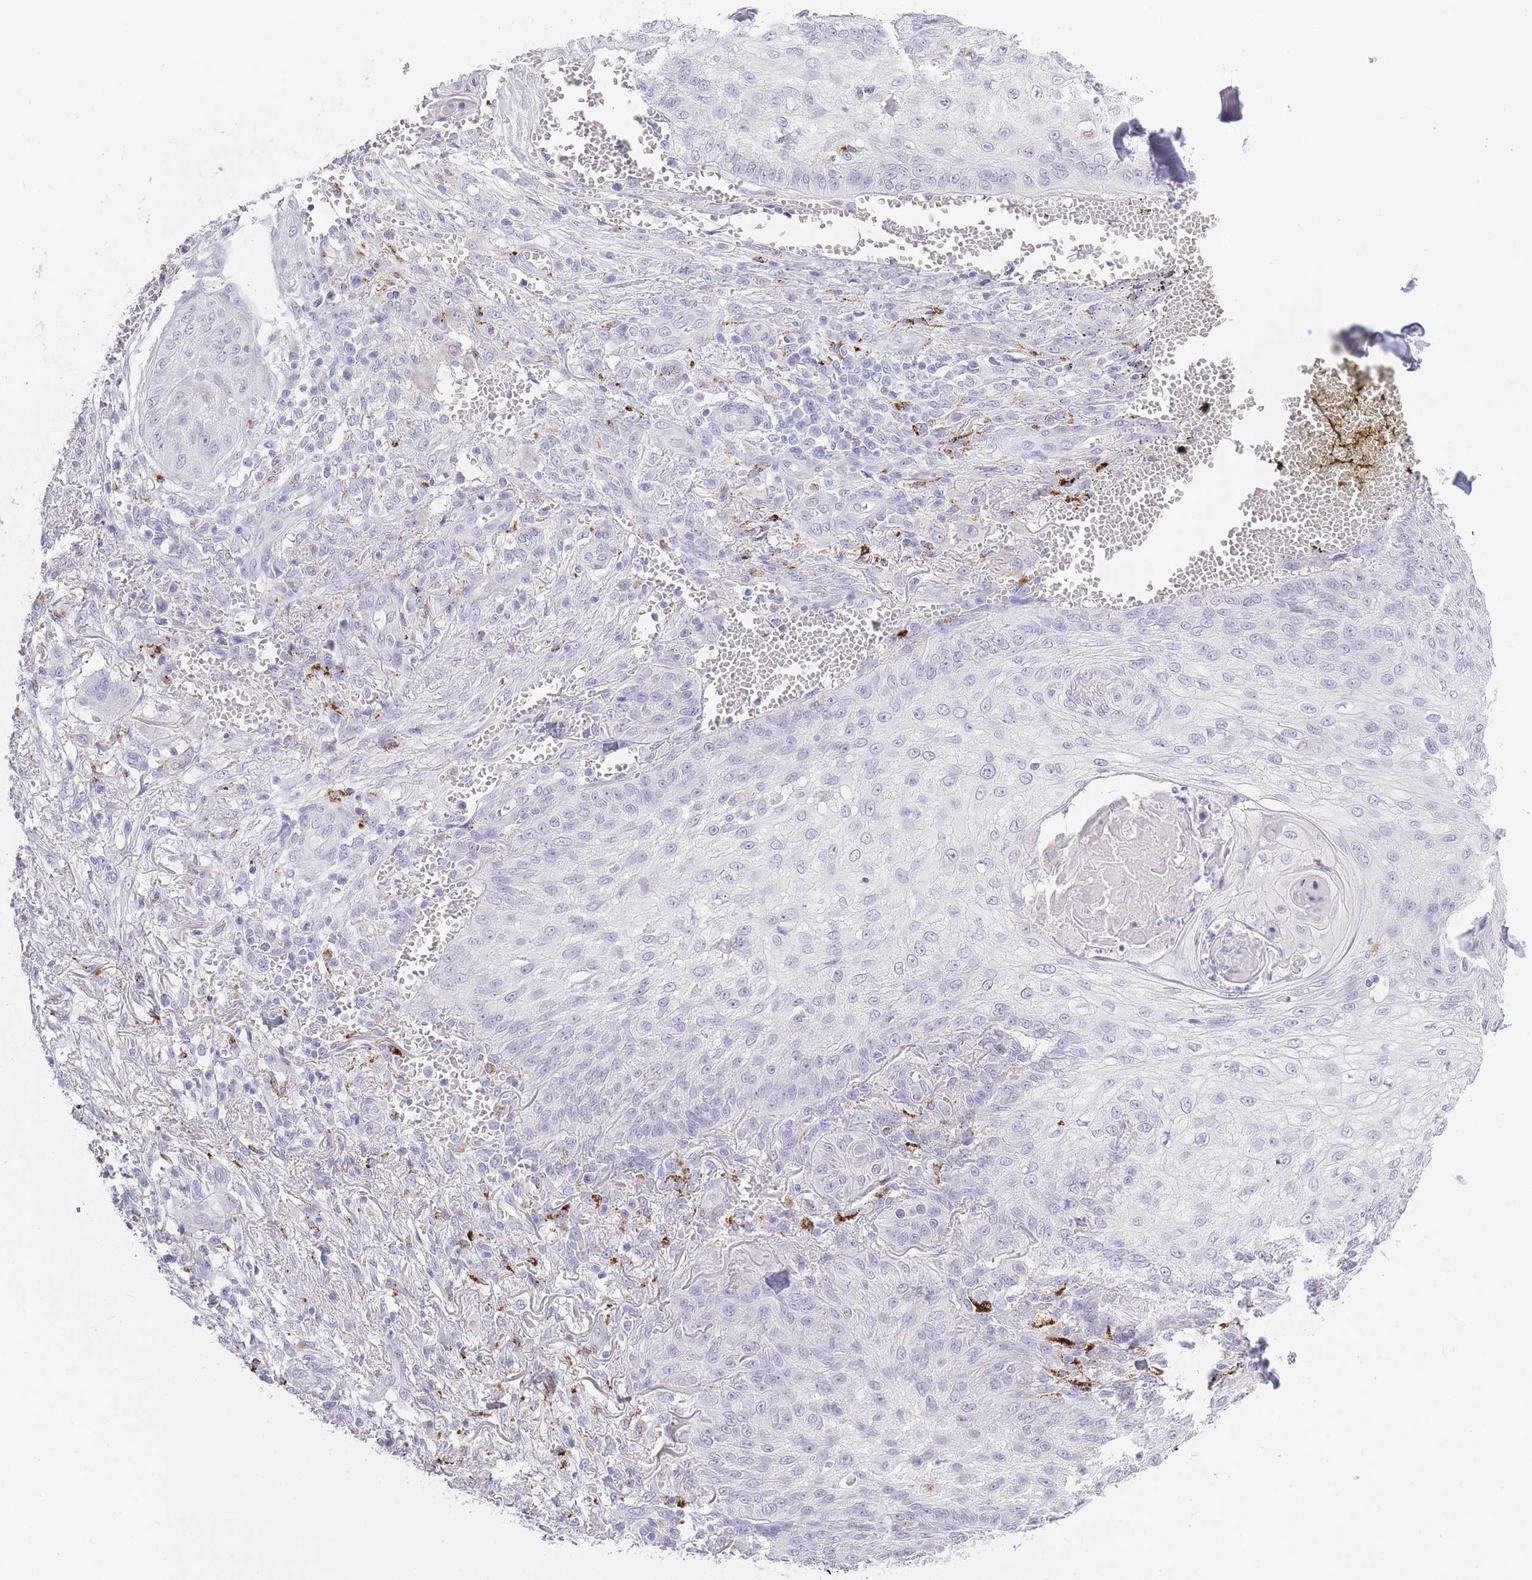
{"staining": {"intensity": "negative", "quantity": "none", "location": "none"}, "tissue": "skin cancer", "cell_type": "Tumor cells", "image_type": "cancer", "snomed": [{"axis": "morphology", "description": "Squamous cell carcinoma, NOS"}, {"axis": "topography", "description": "Skin"}], "caption": "The image reveals no staining of tumor cells in skin cancer (squamous cell carcinoma). (DAB immunohistochemistry (IHC) visualized using brightfield microscopy, high magnification).", "gene": "RHO", "patient": {"sex": "male", "age": 70}}